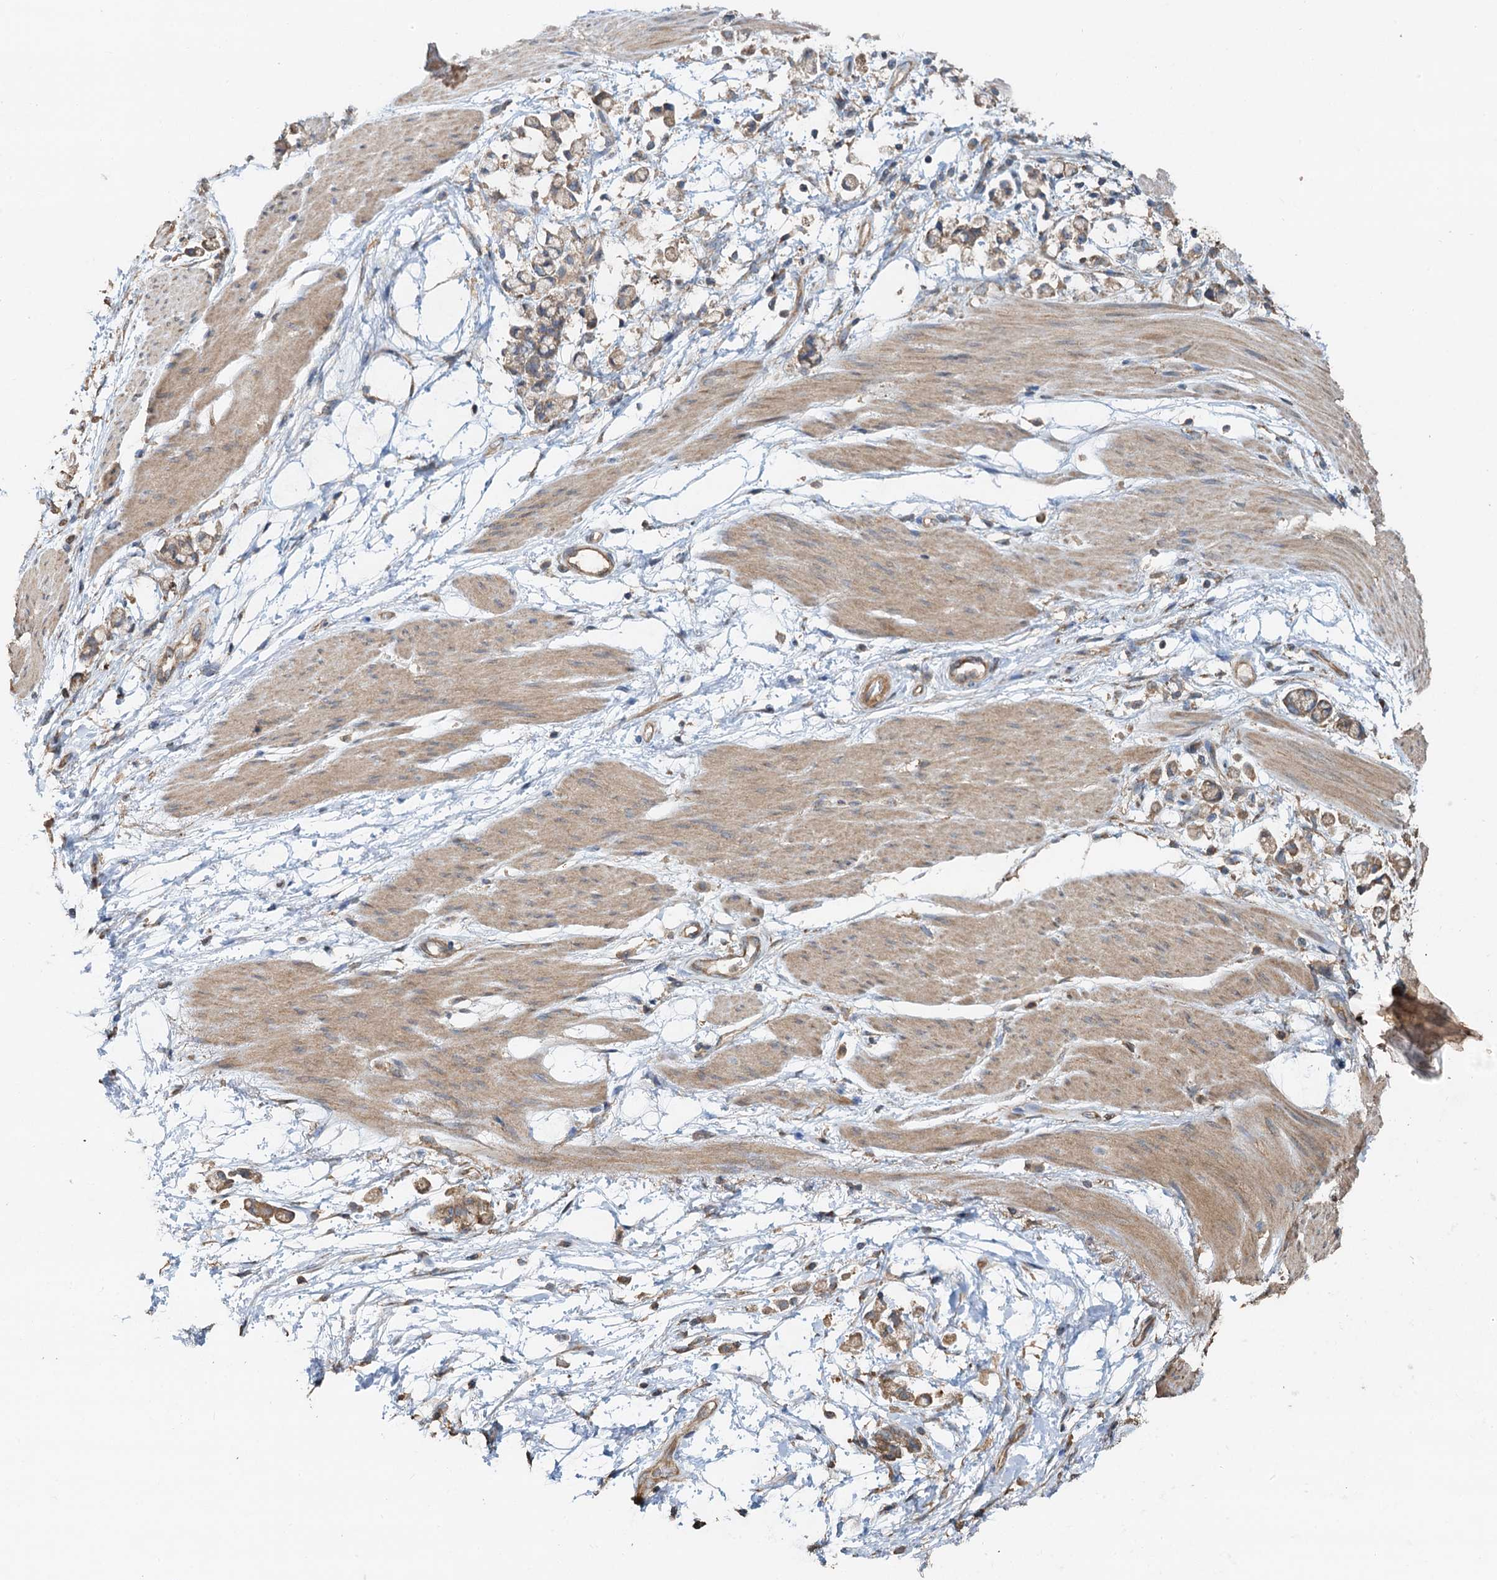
{"staining": {"intensity": "weak", "quantity": "25%-75%", "location": "cytoplasmic/membranous"}, "tissue": "stomach cancer", "cell_type": "Tumor cells", "image_type": "cancer", "snomed": [{"axis": "morphology", "description": "Adenocarcinoma, NOS"}, {"axis": "topography", "description": "Stomach"}], "caption": "This image reveals stomach cancer stained with immunohistochemistry to label a protein in brown. The cytoplasmic/membranous of tumor cells show weak positivity for the protein. Nuclei are counter-stained blue.", "gene": "HYI", "patient": {"sex": "female", "age": 60}}